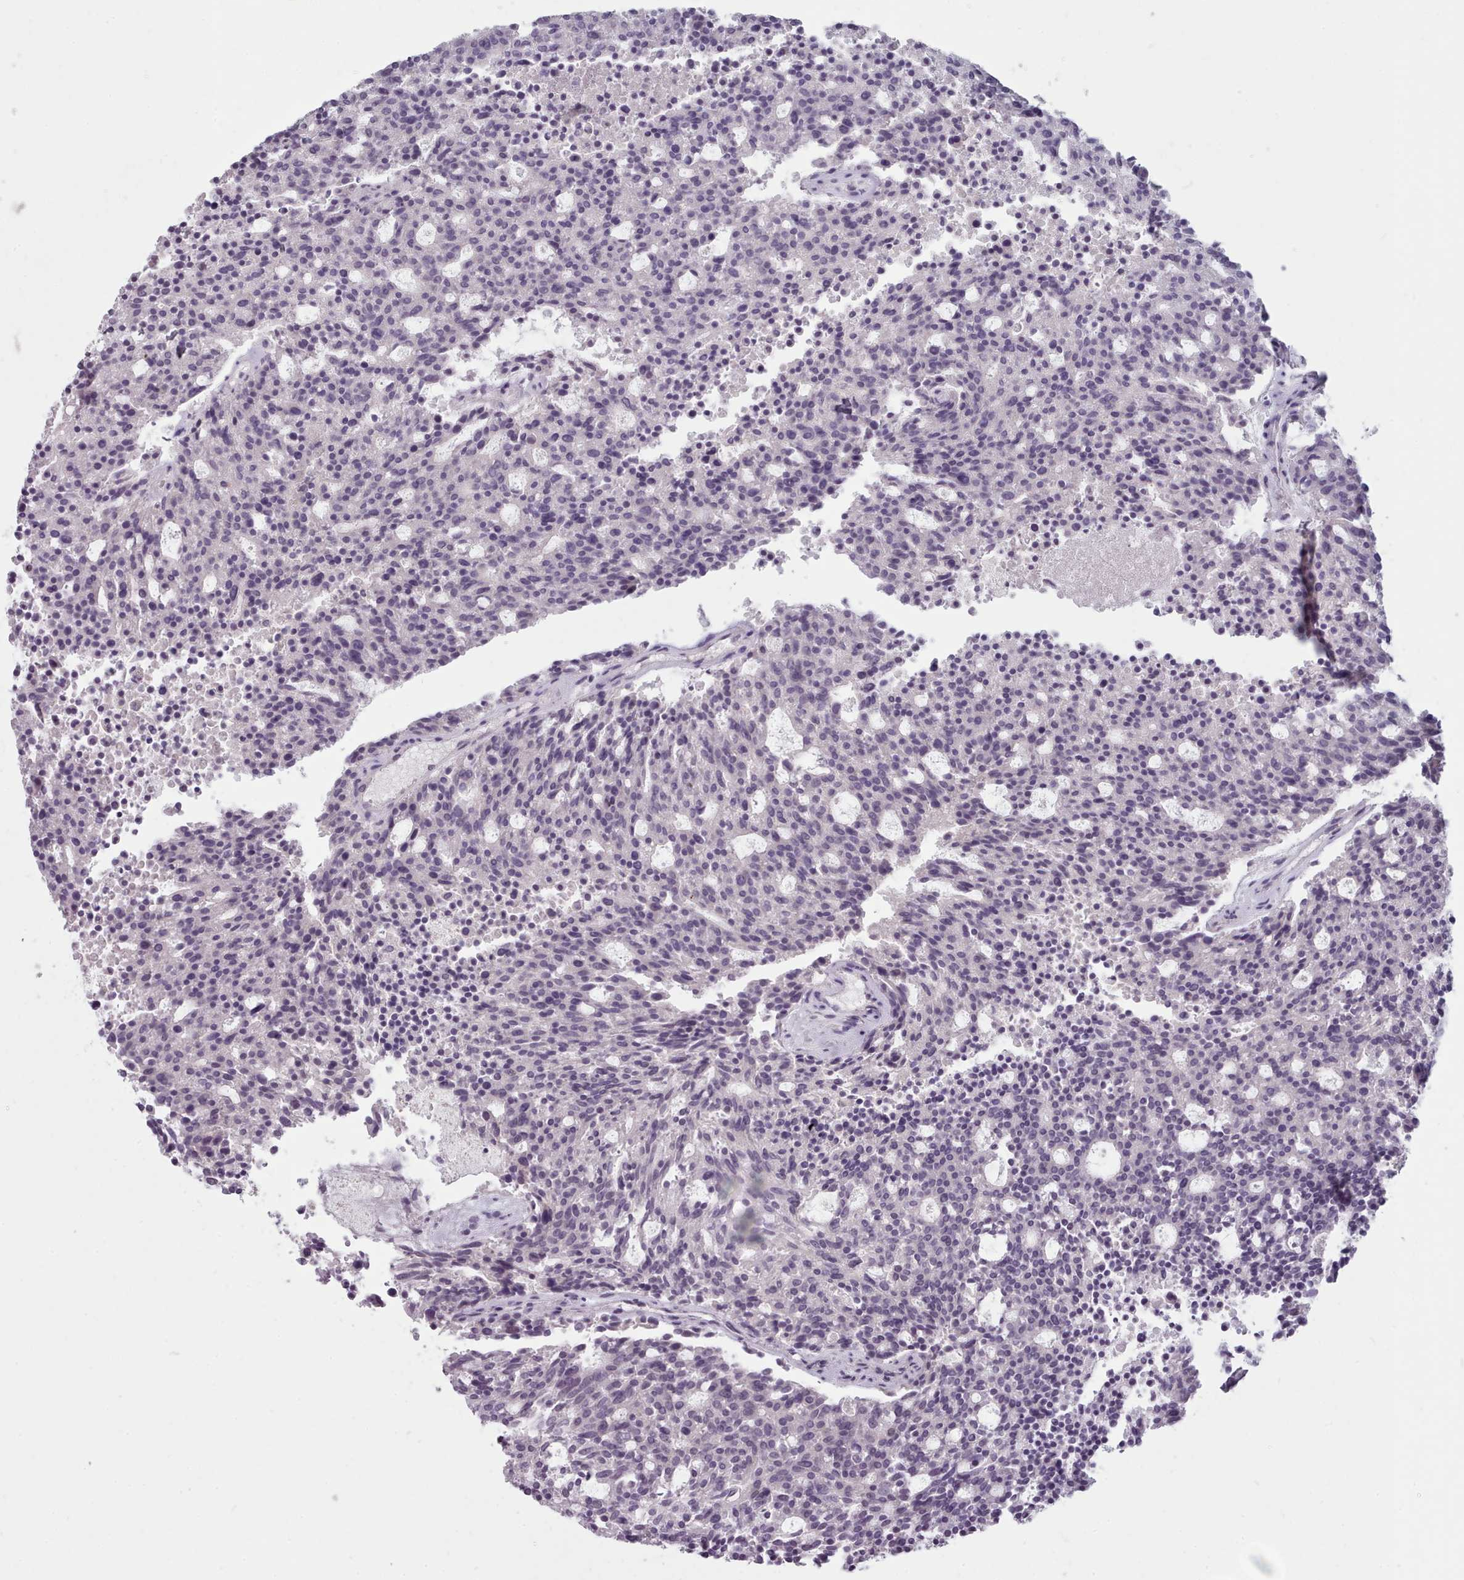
{"staining": {"intensity": "negative", "quantity": "none", "location": "none"}, "tissue": "carcinoid", "cell_type": "Tumor cells", "image_type": "cancer", "snomed": [{"axis": "morphology", "description": "Carcinoid, malignant, NOS"}, {"axis": "topography", "description": "Pancreas"}], "caption": "Protein analysis of malignant carcinoid displays no significant staining in tumor cells.", "gene": "PBX4", "patient": {"sex": "female", "age": 54}}